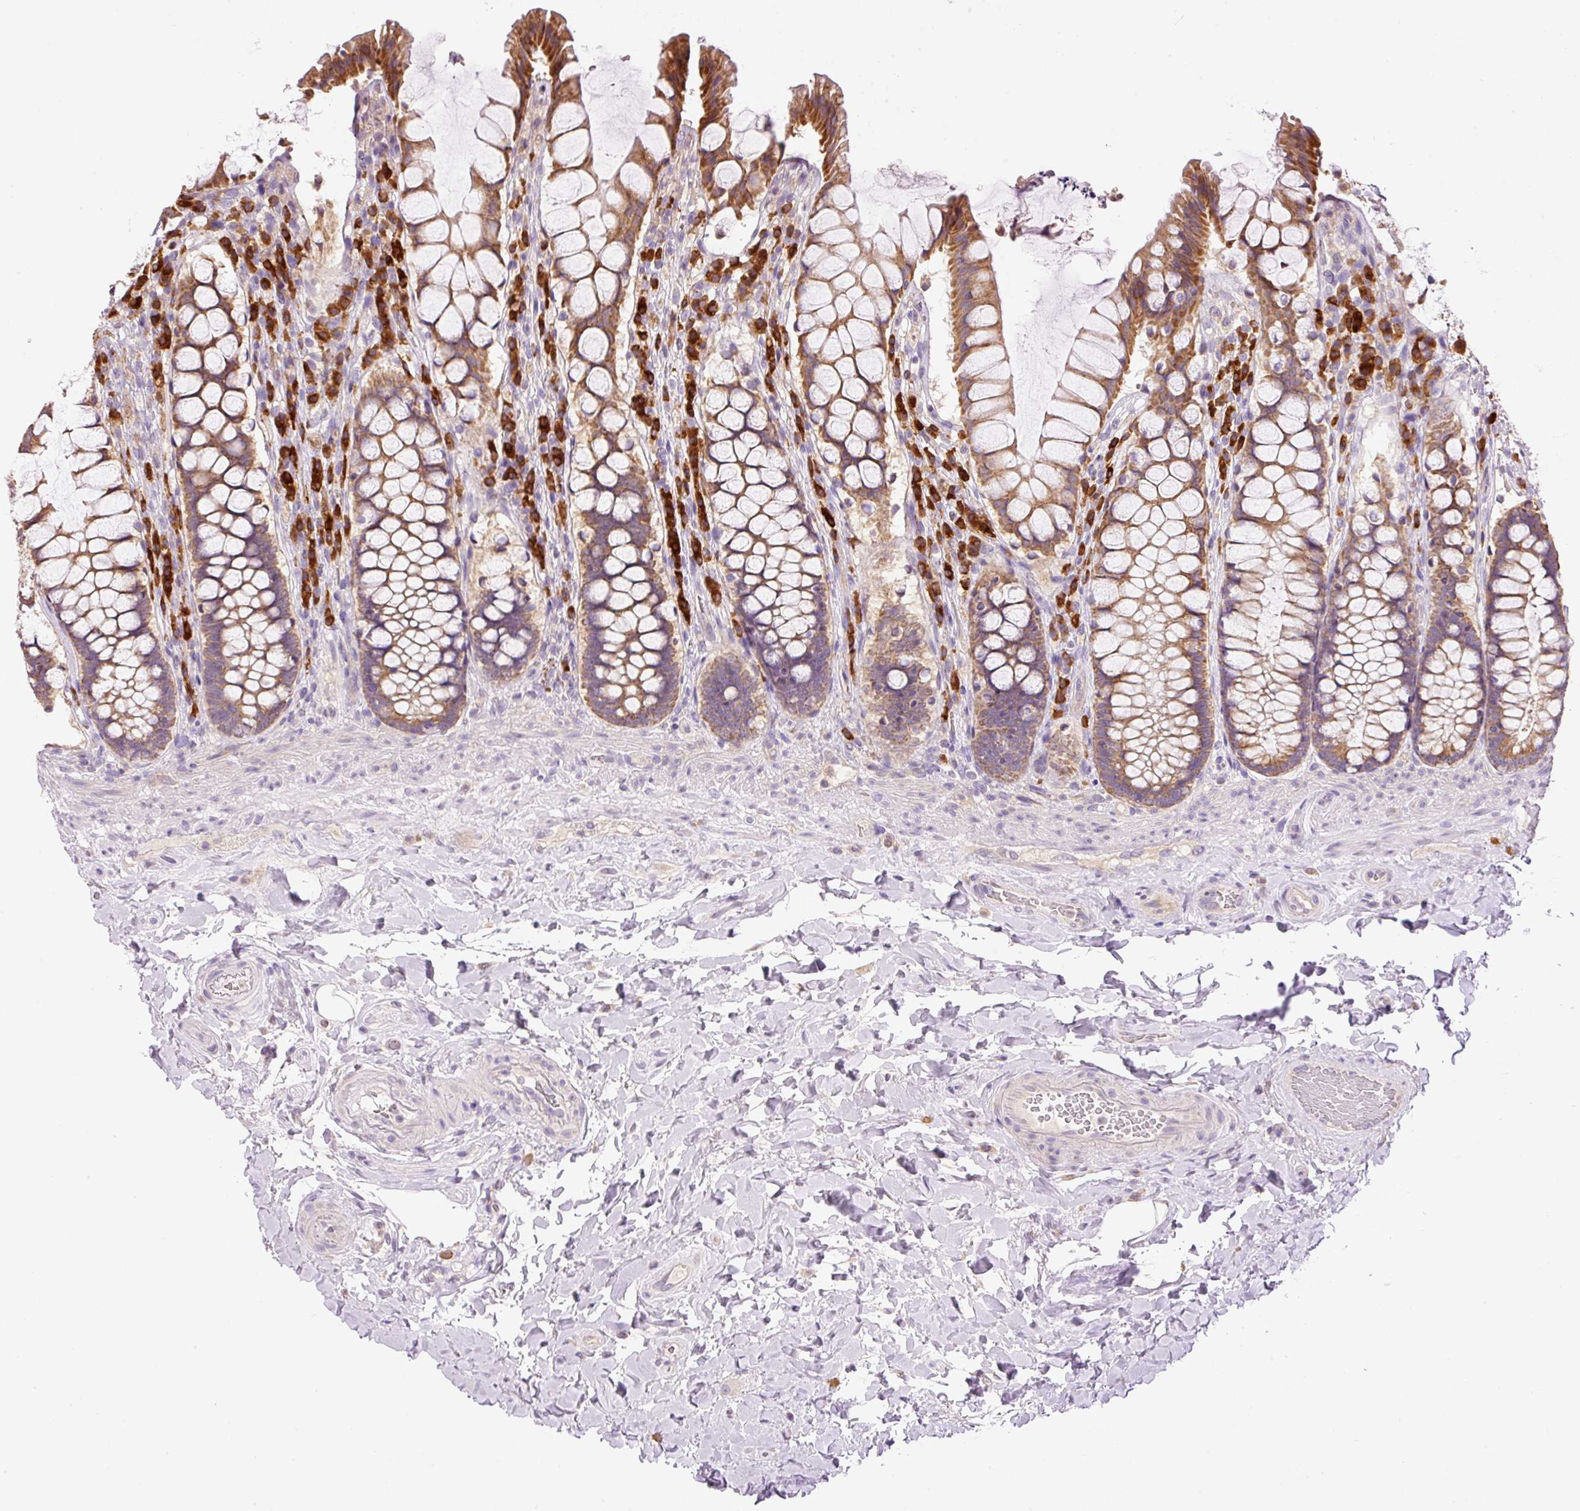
{"staining": {"intensity": "moderate", "quantity": ">75%", "location": "cytoplasmic/membranous"}, "tissue": "rectum", "cell_type": "Glandular cells", "image_type": "normal", "snomed": [{"axis": "morphology", "description": "Normal tissue, NOS"}, {"axis": "topography", "description": "Rectum"}], "caption": "Protein expression analysis of unremarkable rectum reveals moderate cytoplasmic/membranous expression in approximately >75% of glandular cells.", "gene": "PNPLA5", "patient": {"sex": "female", "age": 58}}